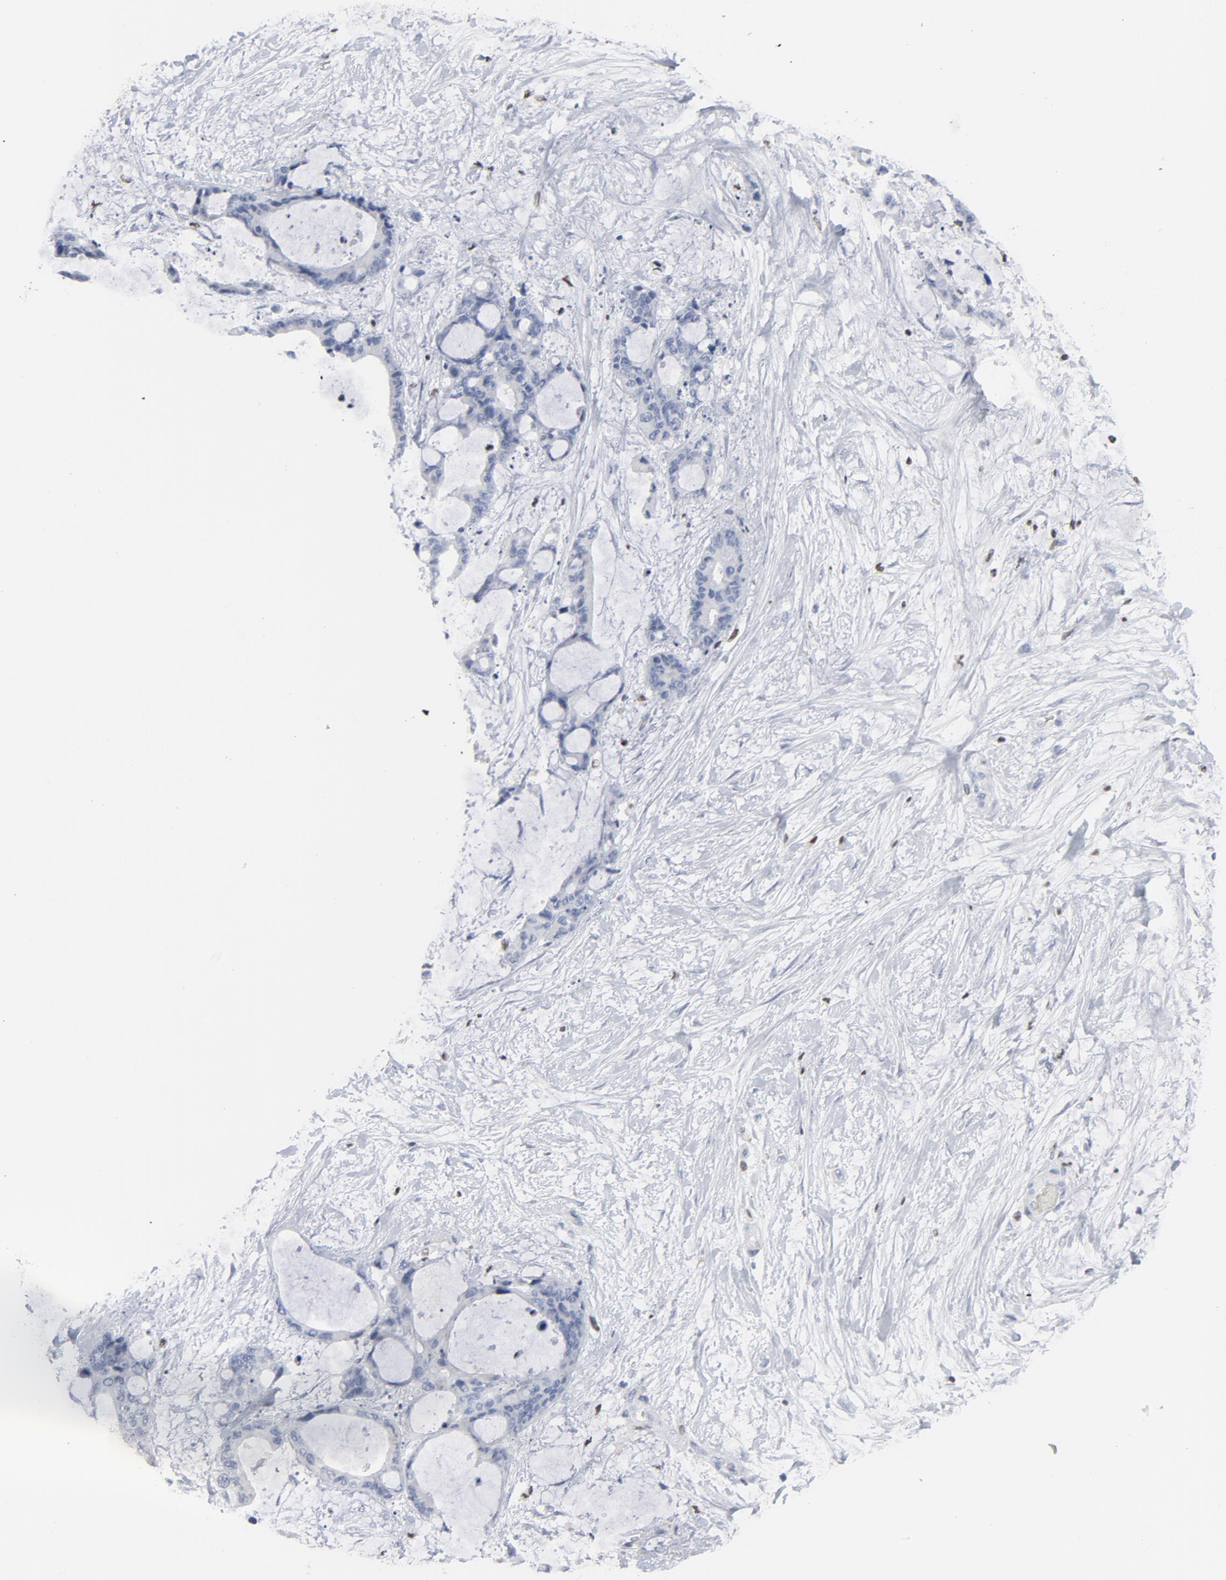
{"staining": {"intensity": "negative", "quantity": "none", "location": "none"}, "tissue": "liver cancer", "cell_type": "Tumor cells", "image_type": "cancer", "snomed": [{"axis": "morphology", "description": "Cholangiocarcinoma"}, {"axis": "topography", "description": "Liver"}], "caption": "Photomicrograph shows no significant protein positivity in tumor cells of cholangiocarcinoma (liver).", "gene": "SPI1", "patient": {"sex": "female", "age": 73}}